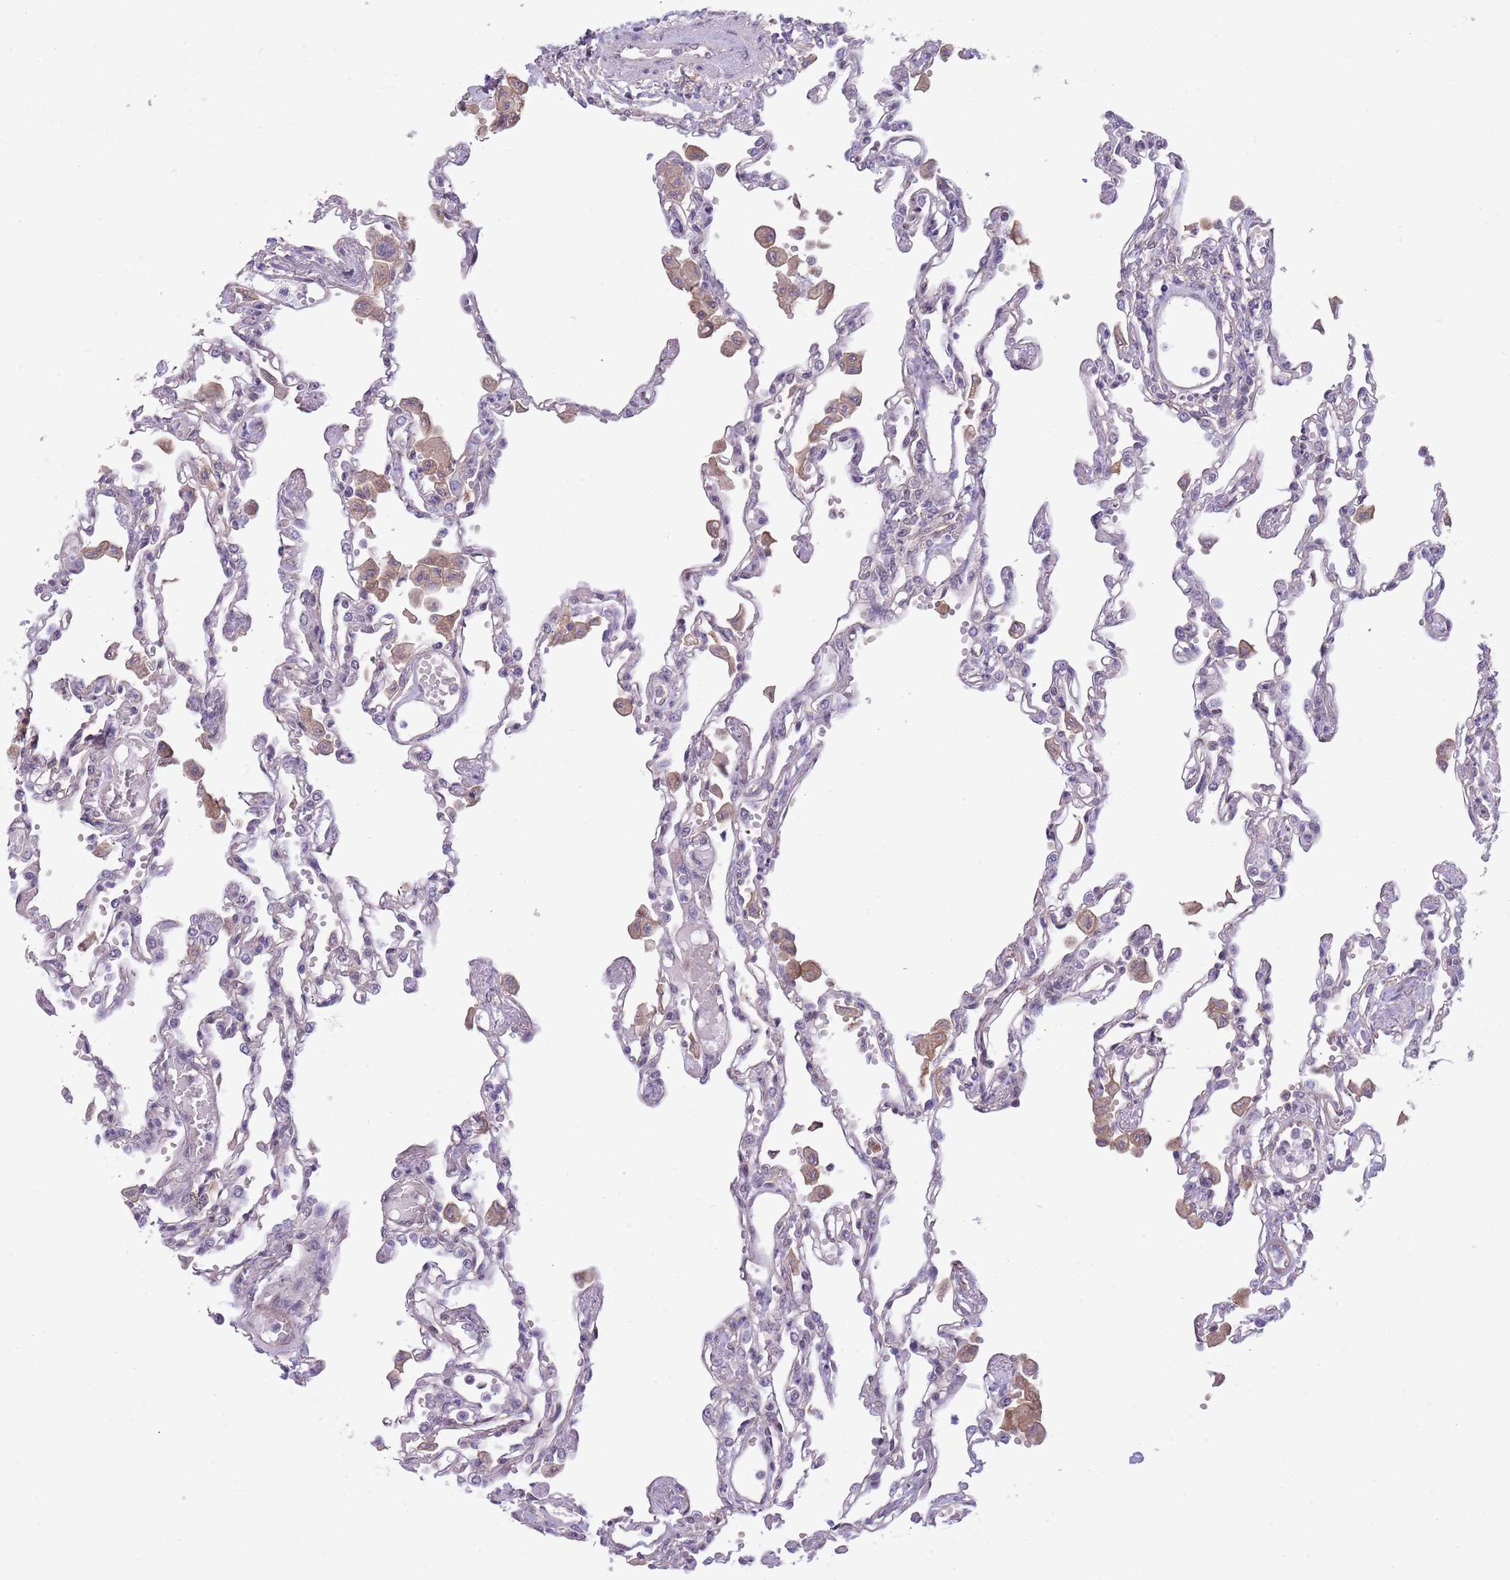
{"staining": {"intensity": "negative", "quantity": "none", "location": "none"}, "tissue": "lung", "cell_type": "Alveolar cells", "image_type": "normal", "snomed": [{"axis": "morphology", "description": "Normal tissue, NOS"}, {"axis": "topography", "description": "Bronchus"}, {"axis": "topography", "description": "Lung"}], "caption": "This is an immunohistochemistry (IHC) micrograph of normal human lung. There is no staining in alveolar cells.", "gene": "CREBZF", "patient": {"sex": "female", "age": 49}}